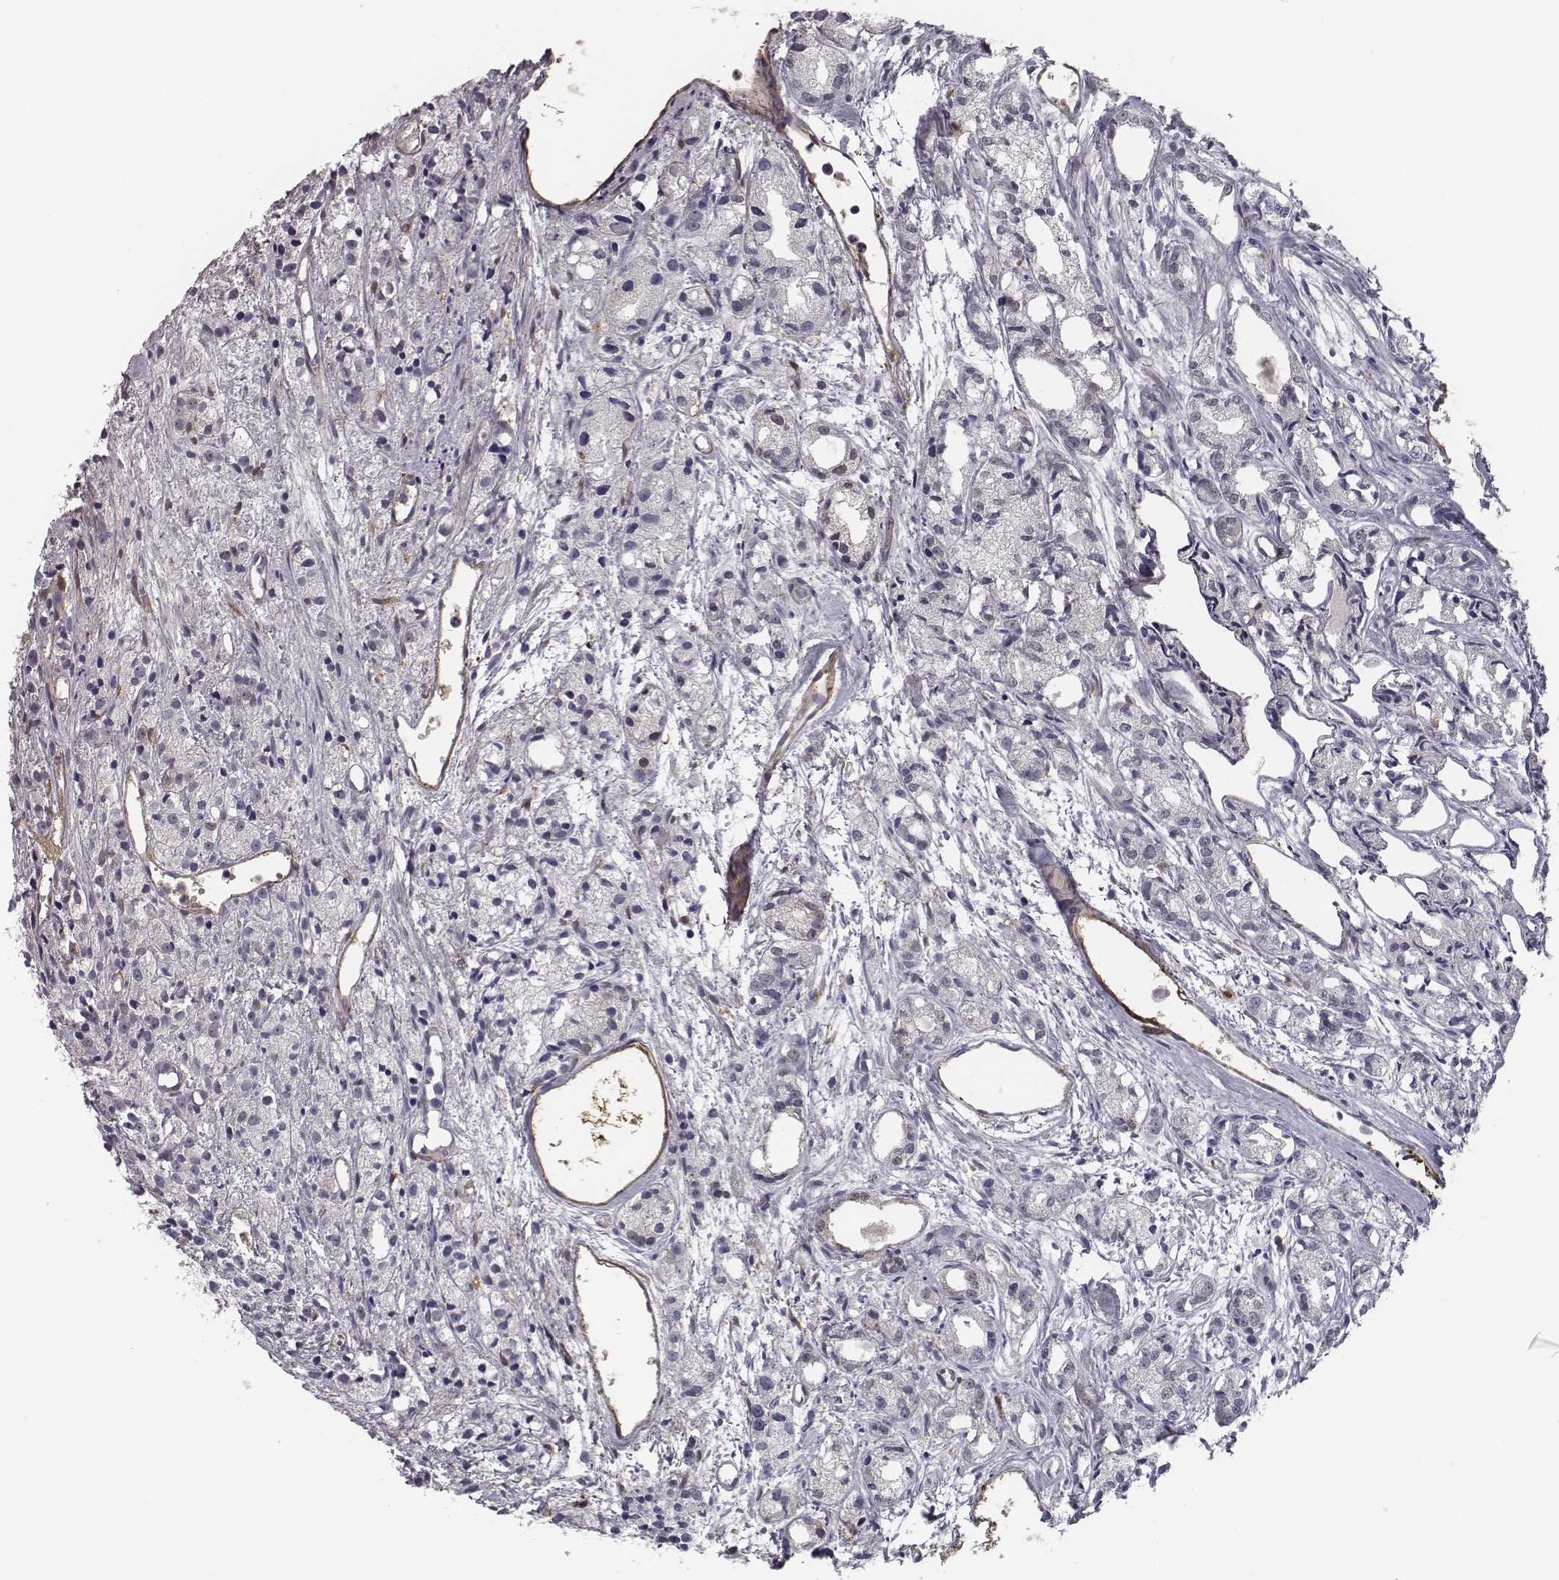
{"staining": {"intensity": "weak", "quantity": "25%-75%", "location": "cytoplasmic/membranous"}, "tissue": "prostate cancer", "cell_type": "Tumor cells", "image_type": "cancer", "snomed": [{"axis": "morphology", "description": "Adenocarcinoma, Medium grade"}, {"axis": "topography", "description": "Prostate"}], "caption": "IHC of prostate cancer exhibits low levels of weak cytoplasmic/membranous expression in about 25%-75% of tumor cells.", "gene": "ISYNA1", "patient": {"sex": "male", "age": 74}}